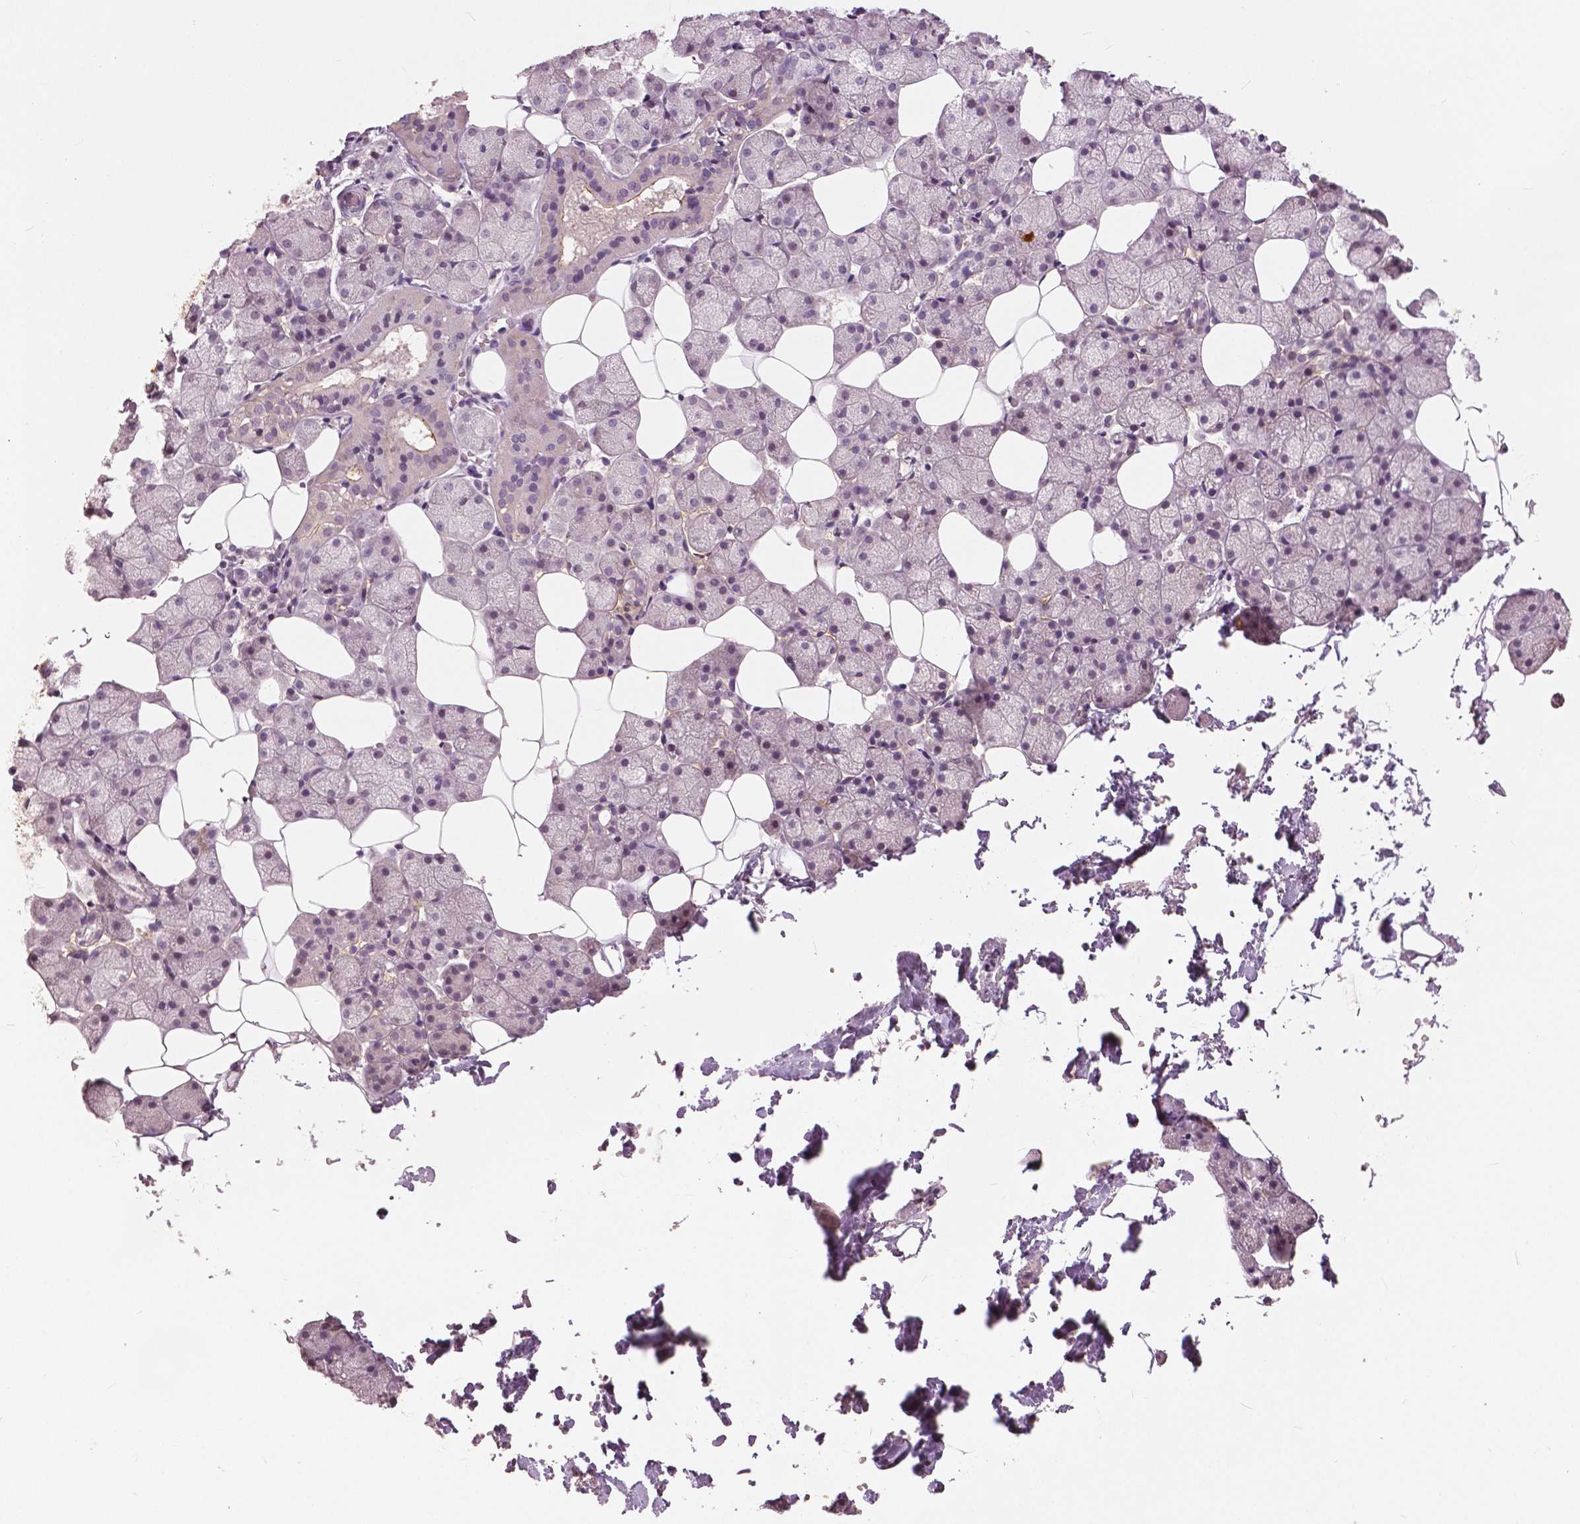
{"staining": {"intensity": "negative", "quantity": "none", "location": "none"}, "tissue": "salivary gland", "cell_type": "Glandular cells", "image_type": "normal", "snomed": [{"axis": "morphology", "description": "Normal tissue, NOS"}, {"axis": "topography", "description": "Salivary gland"}], "caption": "The photomicrograph displays no staining of glandular cells in normal salivary gland.", "gene": "NANOG", "patient": {"sex": "male", "age": 38}}